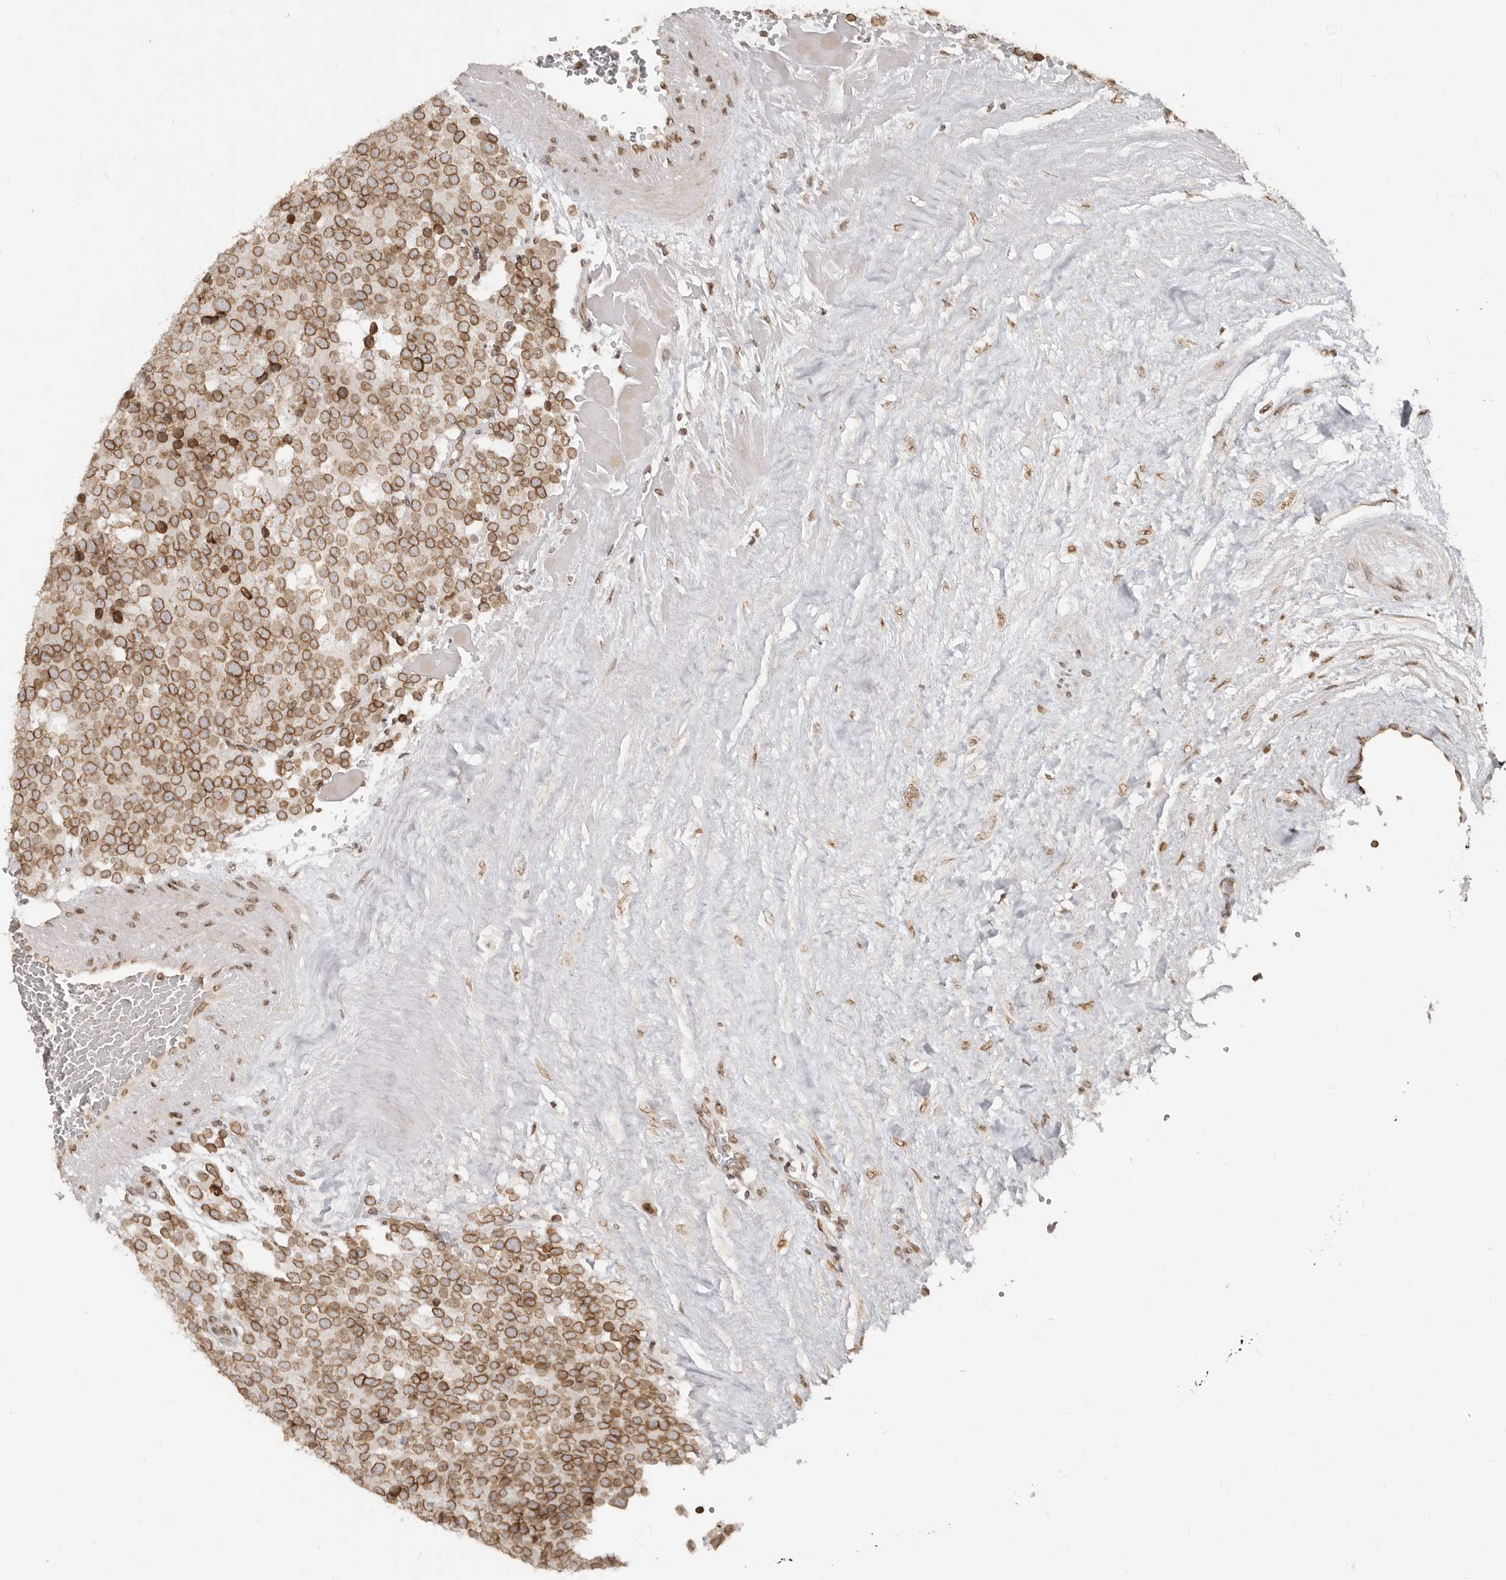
{"staining": {"intensity": "moderate", "quantity": ">75%", "location": "cytoplasmic/membranous,nuclear"}, "tissue": "testis cancer", "cell_type": "Tumor cells", "image_type": "cancer", "snomed": [{"axis": "morphology", "description": "Seminoma, NOS"}, {"axis": "topography", "description": "Testis"}], "caption": "About >75% of tumor cells in testis cancer (seminoma) reveal moderate cytoplasmic/membranous and nuclear protein expression as visualized by brown immunohistochemical staining.", "gene": "NUP153", "patient": {"sex": "male", "age": 71}}